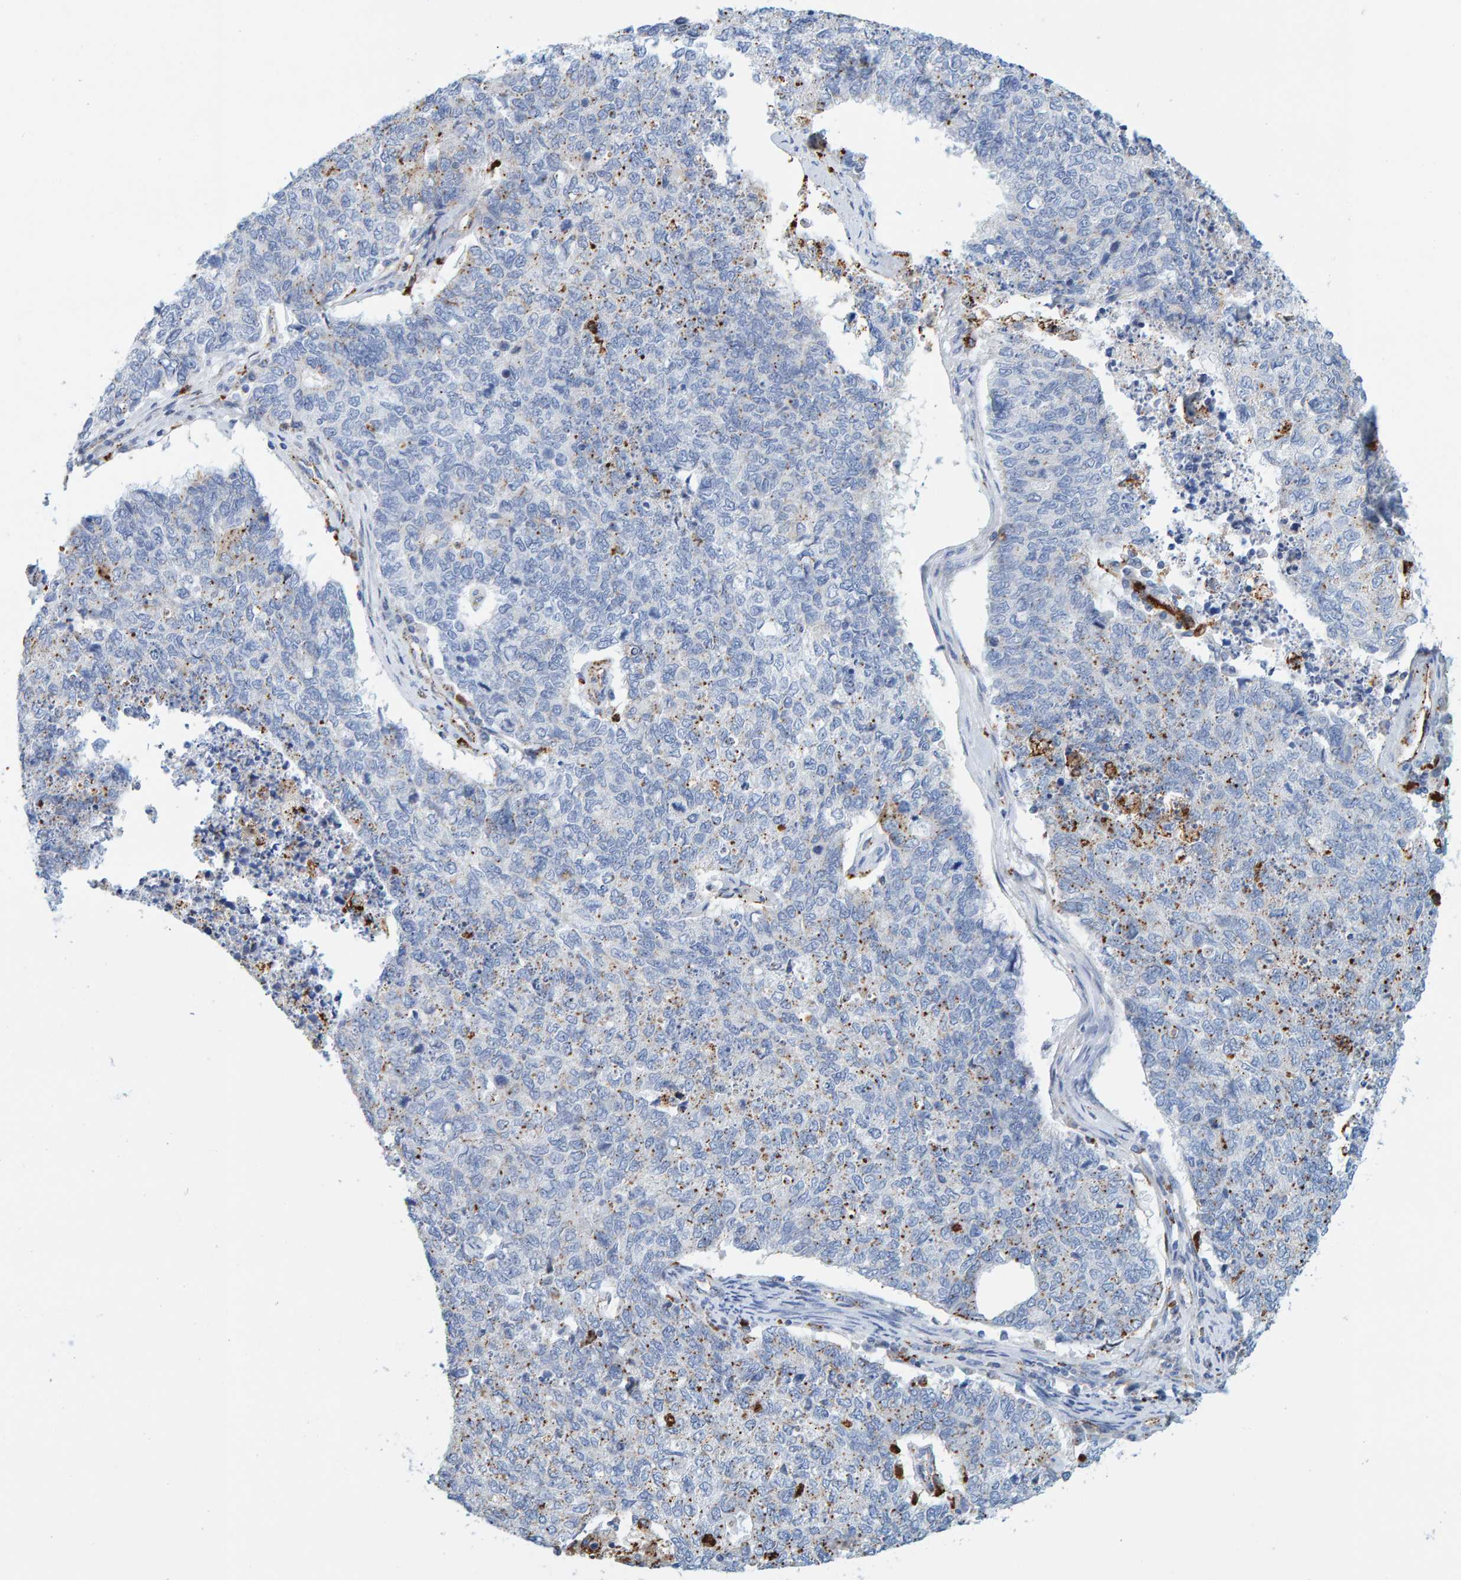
{"staining": {"intensity": "moderate", "quantity": "<25%", "location": "cytoplasmic/membranous"}, "tissue": "cervical cancer", "cell_type": "Tumor cells", "image_type": "cancer", "snomed": [{"axis": "morphology", "description": "Squamous cell carcinoma, NOS"}, {"axis": "topography", "description": "Cervix"}], "caption": "An immunohistochemistry micrograph of tumor tissue is shown. Protein staining in brown highlights moderate cytoplasmic/membranous positivity in cervical cancer (squamous cell carcinoma) within tumor cells.", "gene": "BIN3", "patient": {"sex": "female", "age": 63}}